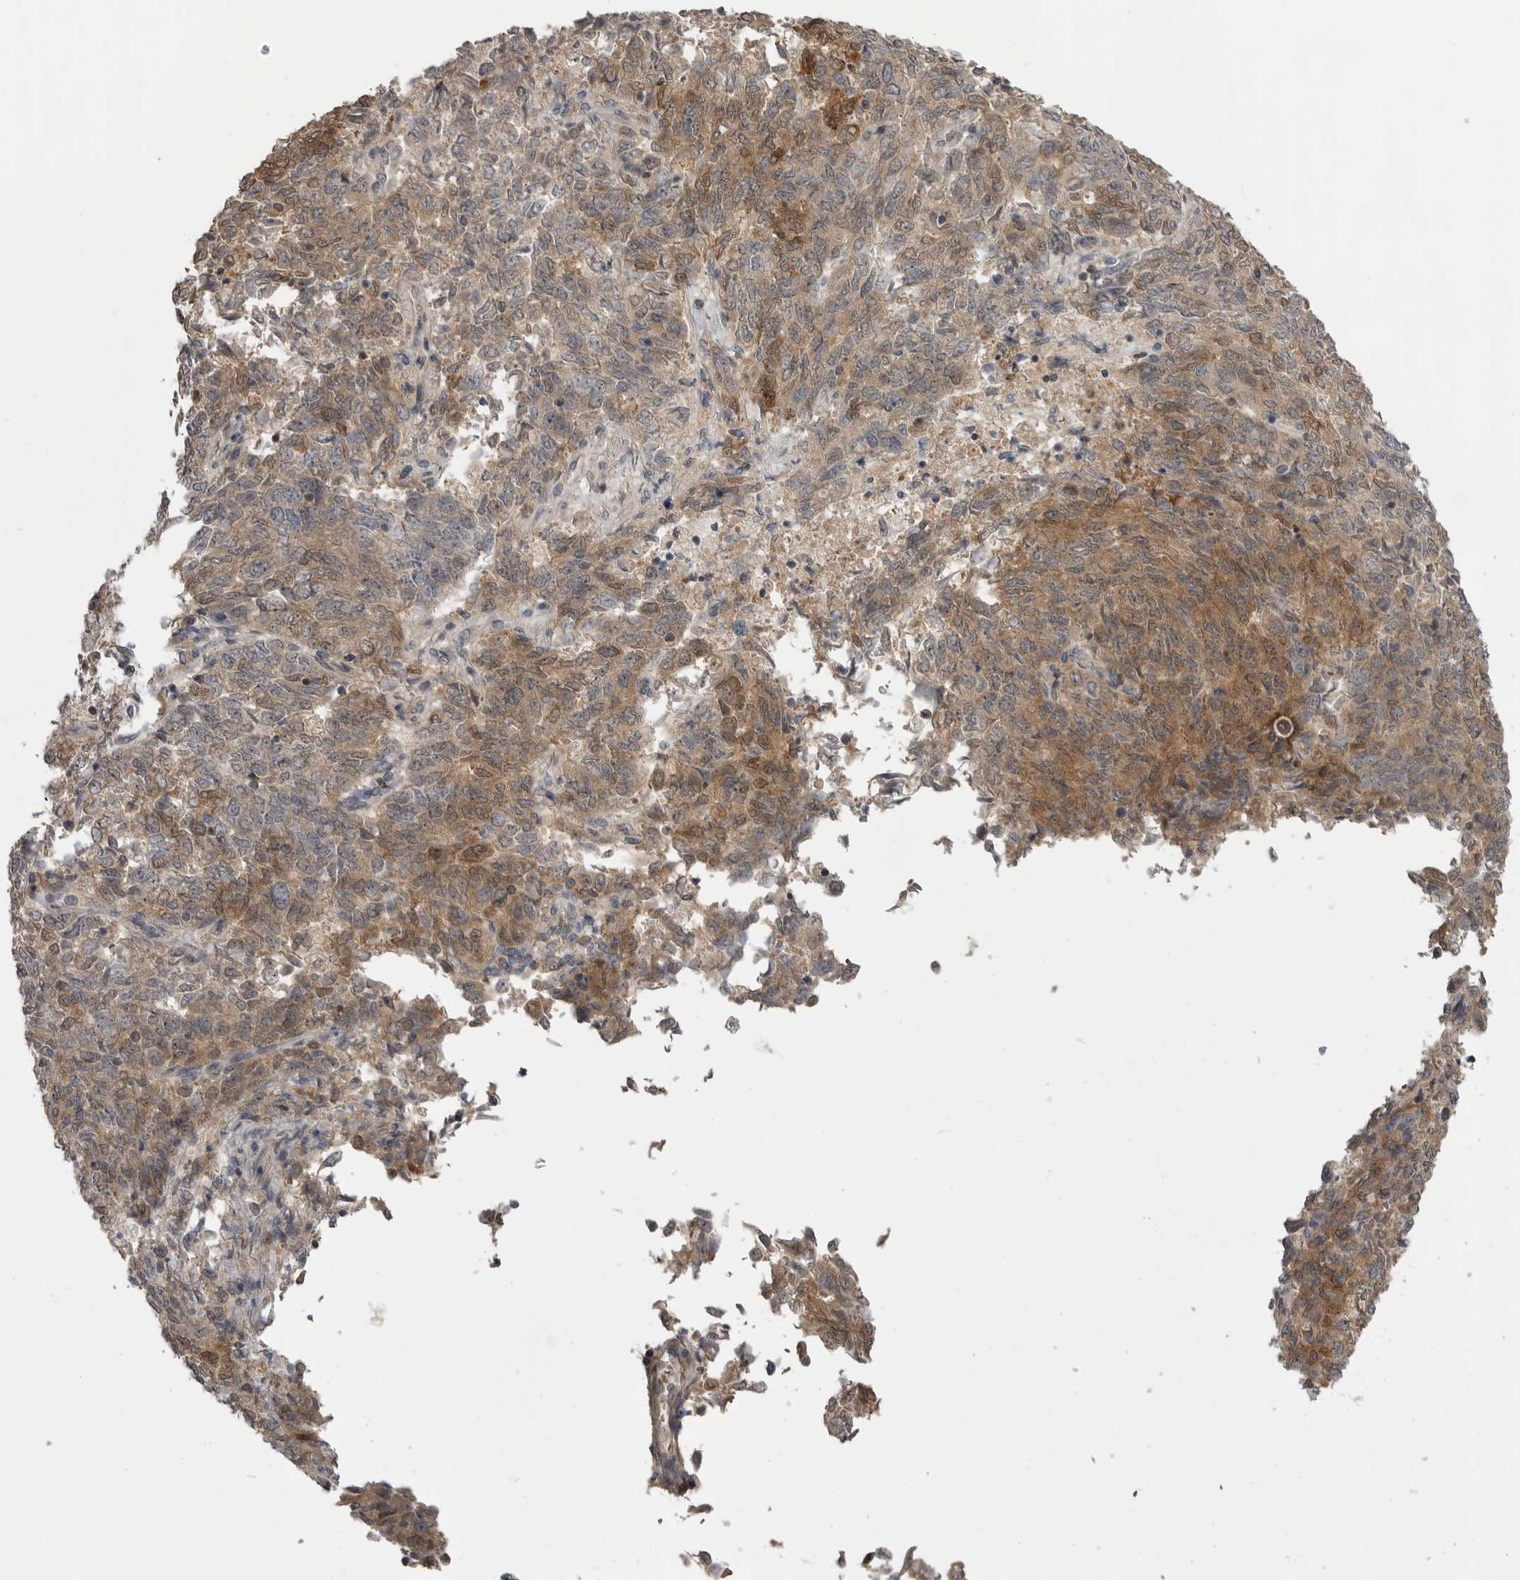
{"staining": {"intensity": "moderate", "quantity": ">75%", "location": "cytoplasmic/membranous,nuclear"}, "tissue": "endometrial cancer", "cell_type": "Tumor cells", "image_type": "cancer", "snomed": [{"axis": "morphology", "description": "Adenocarcinoma, NOS"}, {"axis": "topography", "description": "Endometrium"}], "caption": "Moderate cytoplasmic/membranous and nuclear protein expression is appreciated in approximately >75% of tumor cells in adenocarcinoma (endometrial).", "gene": "MAPK13", "patient": {"sex": "female", "age": 80}}